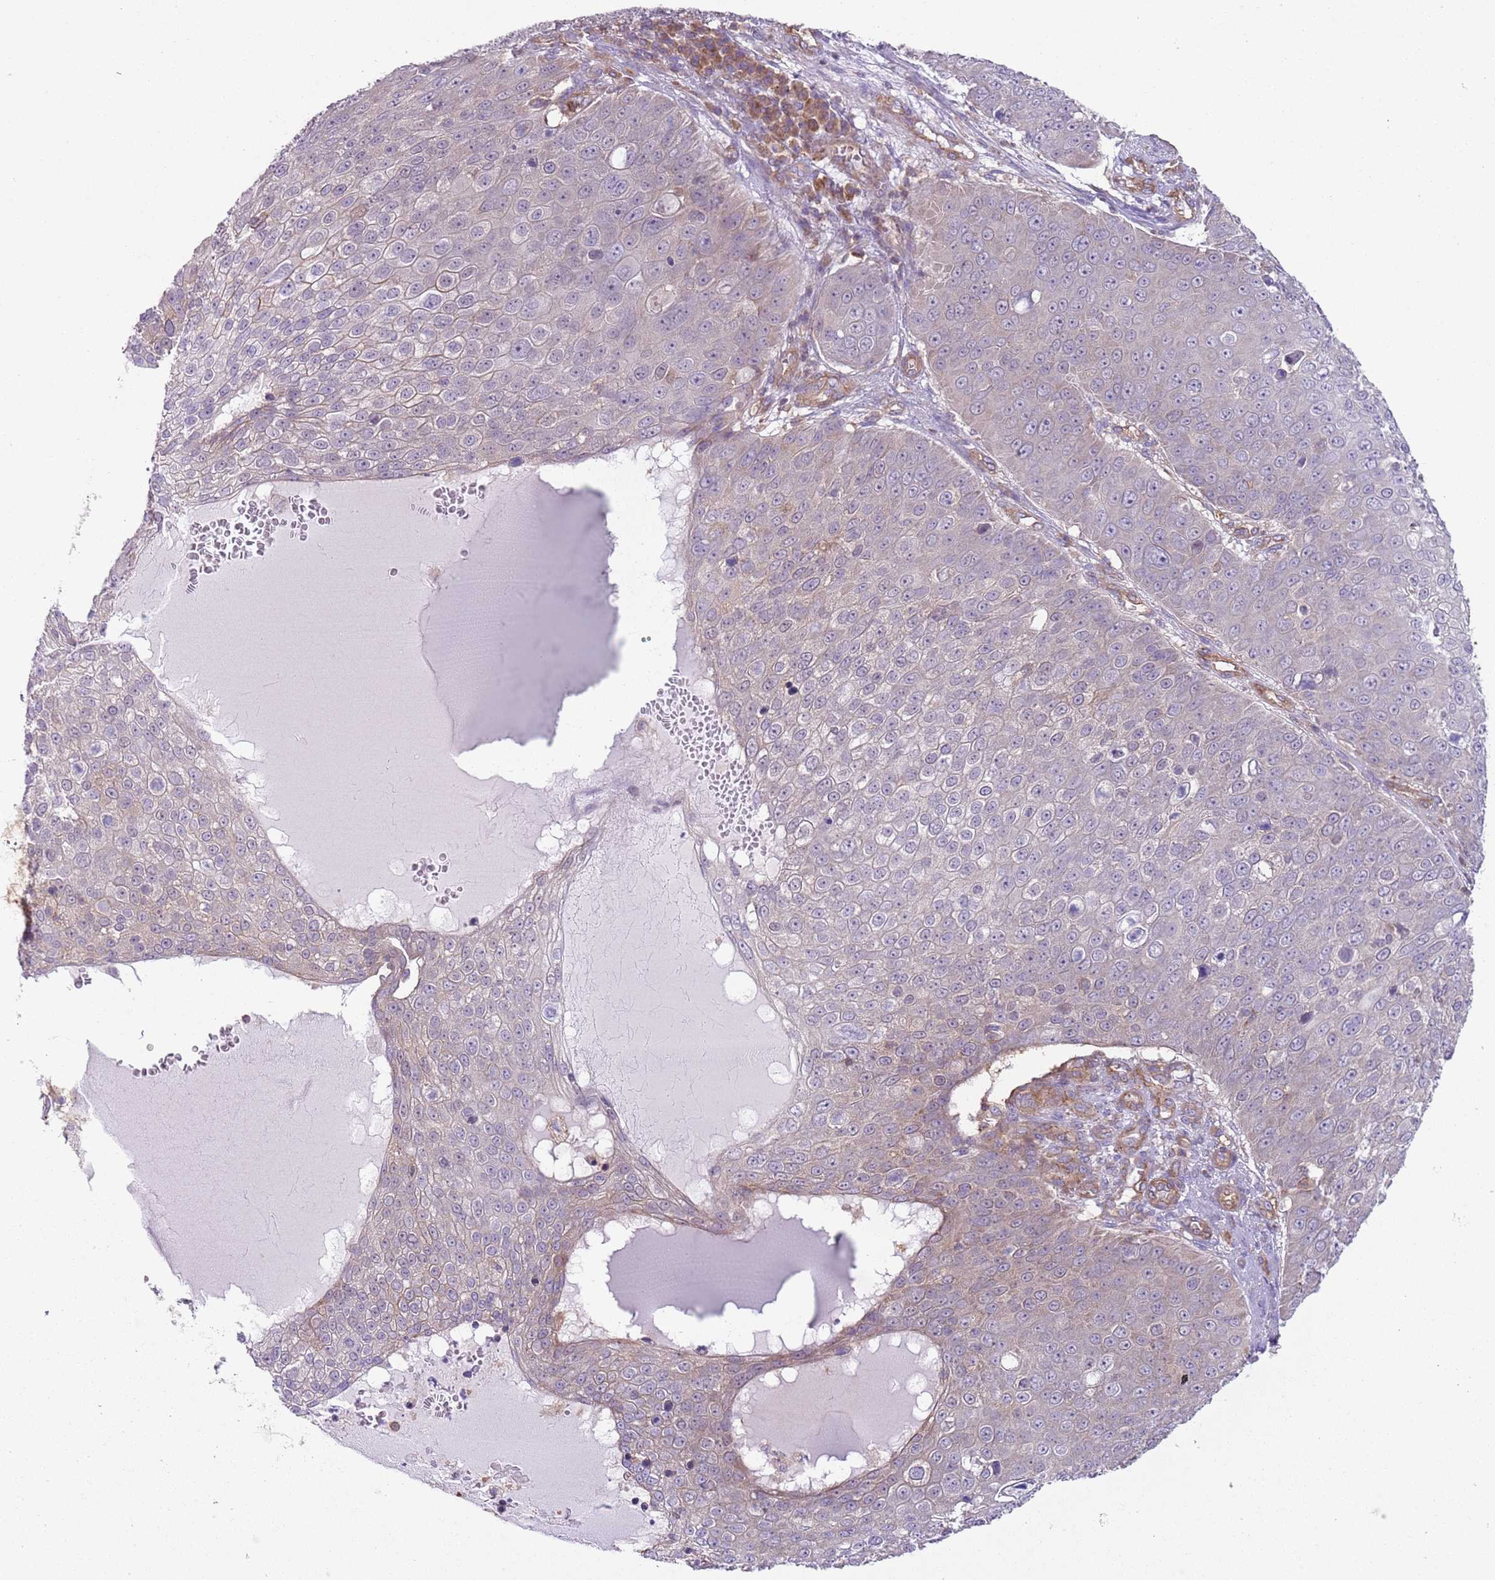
{"staining": {"intensity": "moderate", "quantity": "<25%", "location": "cytoplasmic/membranous"}, "tissue": "skin cancer", "cell_type": "Tumor cells", "image_type": "cancer", "snomed": [{"axis": "morphology", "description": "Squamous cell carcinoma, NOS"}, {"axis": "topography", "description": "Skin"}], "caption": "Tumor cells demonstrate low levels of moderate cytoplasmic/membranous positivity in approximately <25% of cells in human skin cancer (squamous cell carcinoma).", "gene": "GNAI3", "patient": {"sex": "male", "age": 71}}